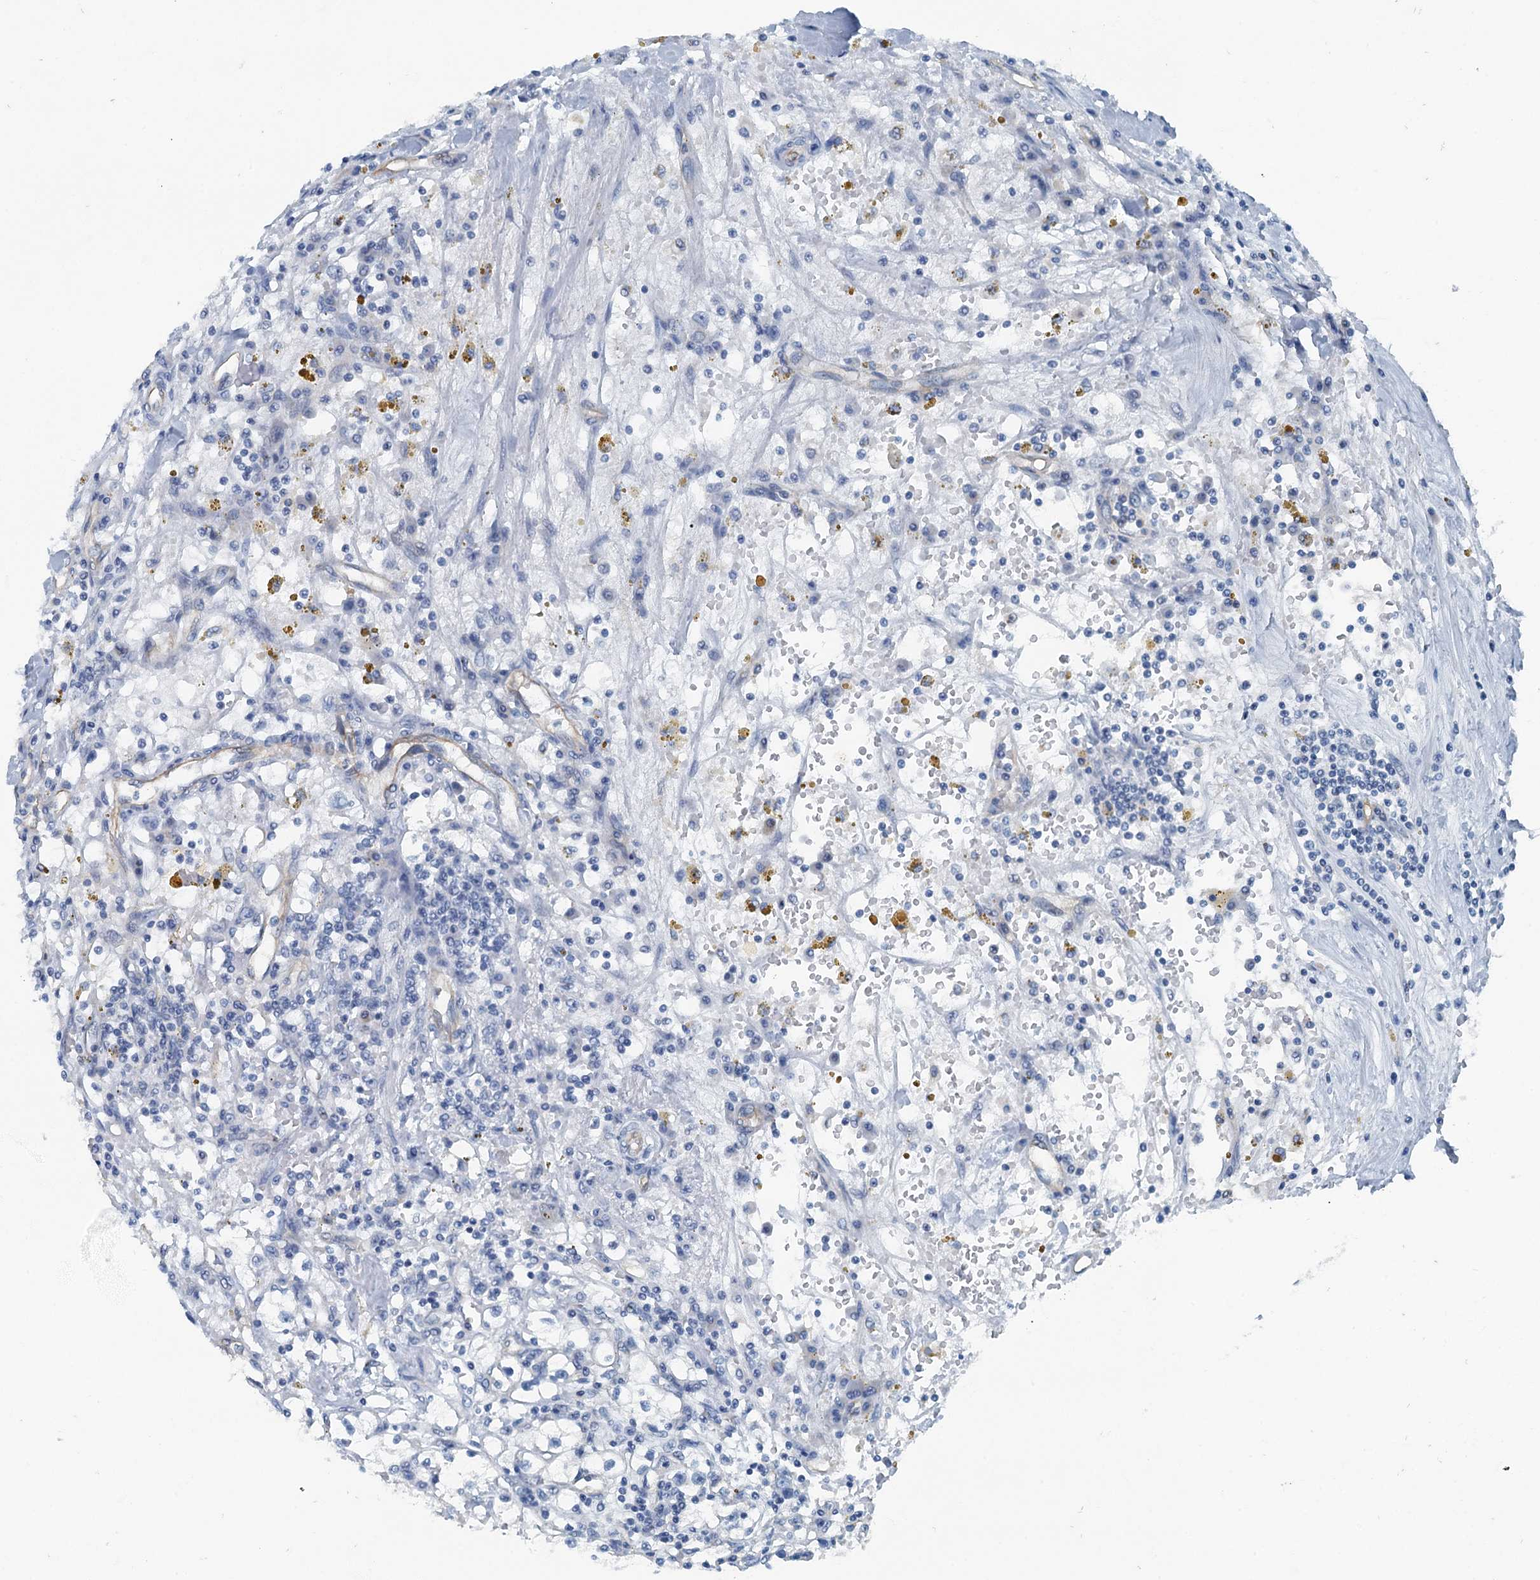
{"staining": {"intensity": "negative", "quantity": "none", "location": "none"}, "tissue": "renal cancer", "cell_type": "Tumor cells", "image_type": "cancer", "snomed": [{"axis": "morphology", "description": "Adenocarcinoma, NOS"}, {"axis": "topography", "description": "Kidney"}], "caption": "DAB immunohistochemical staining of human renal adenocarcinoma shows no significant expression in tumor cells.", "gene": "GFOD2", "patient": {"sex": "male", "age": 56}}